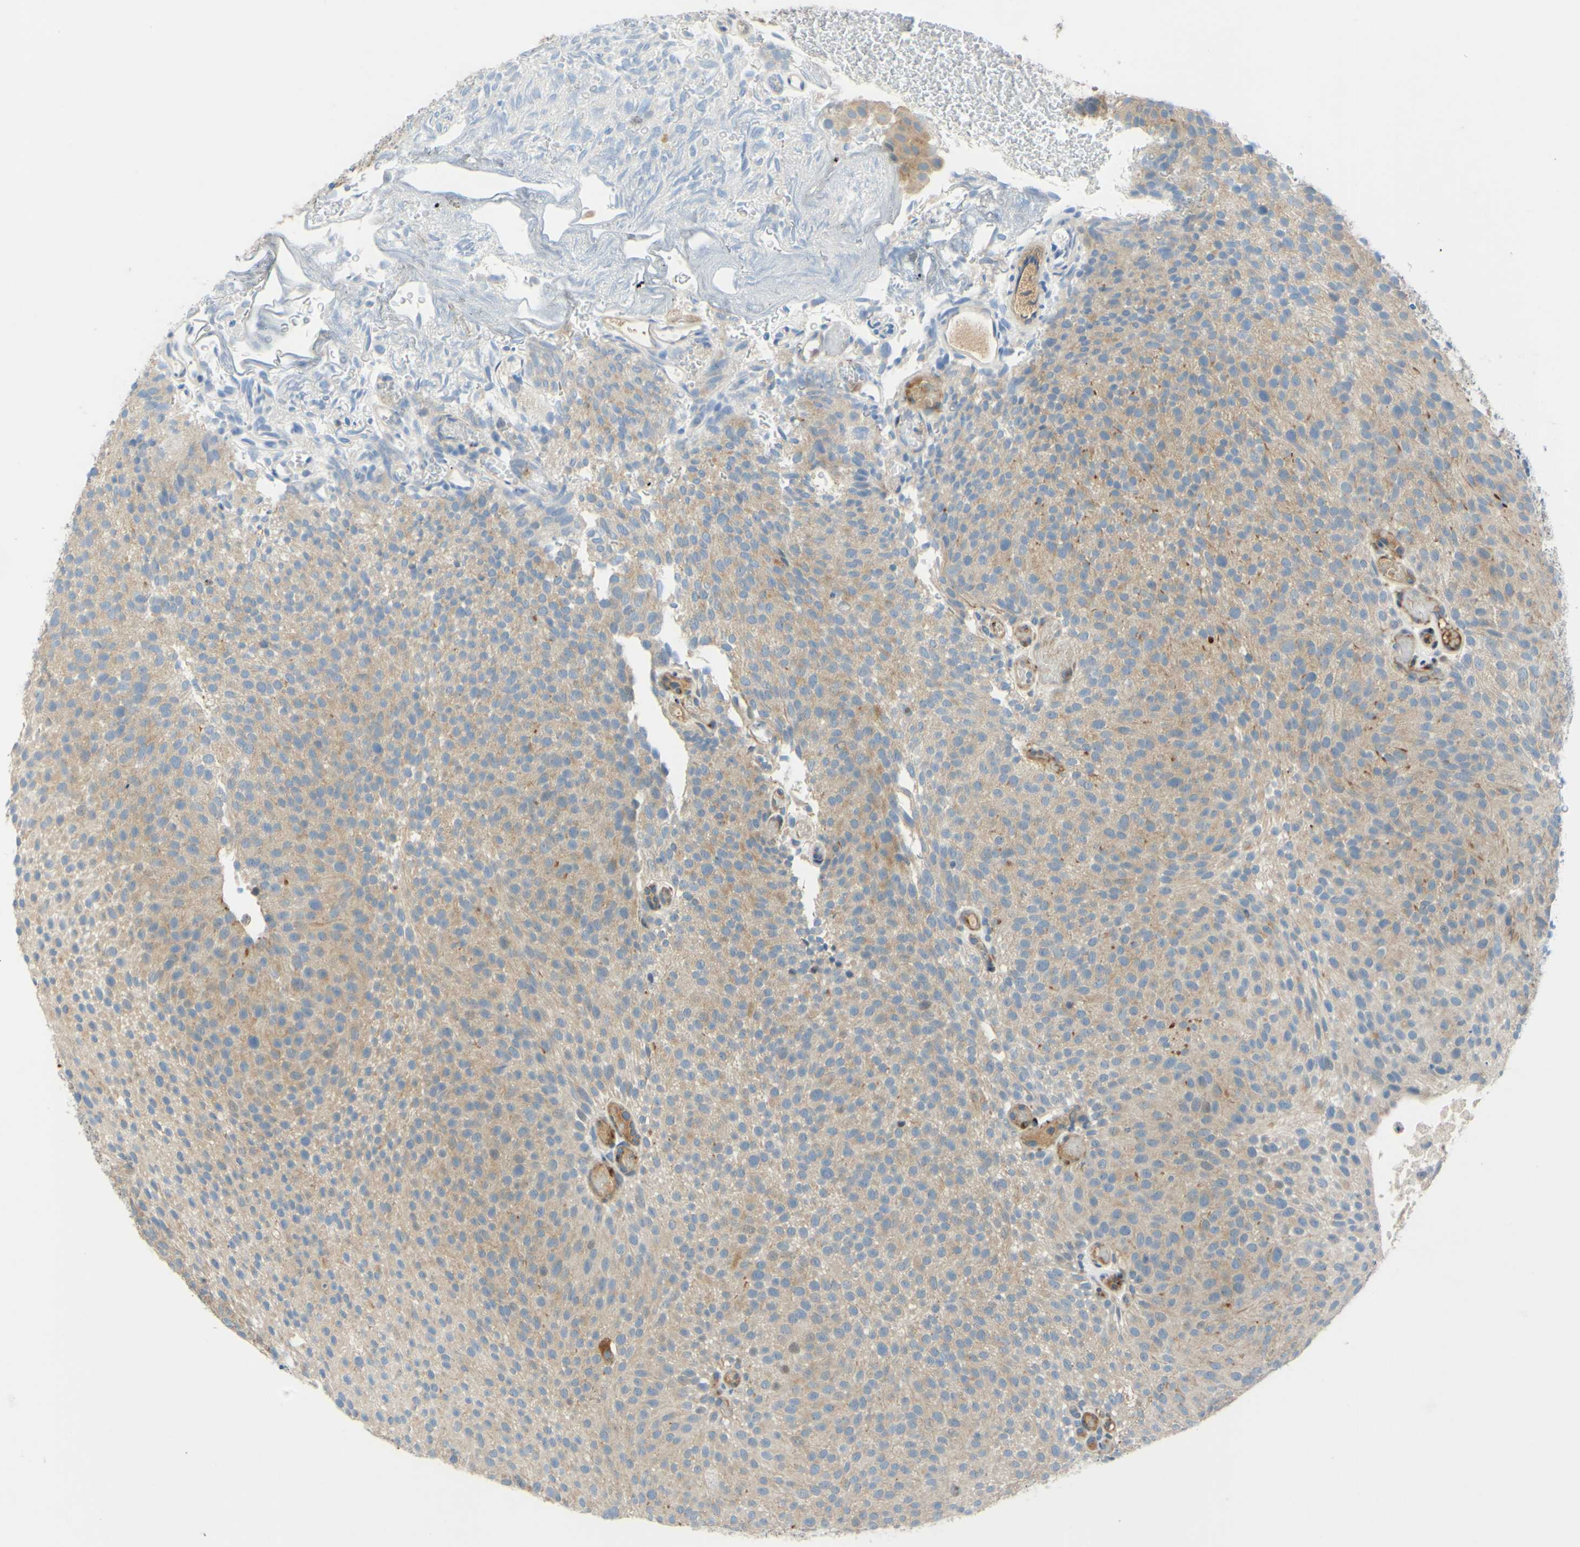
{"staining": {"intensity": "moderate", "quantity": ">75%", "location": "cytoplasmic/membranous"}, "tissue": "urothelial cancer", "cell_type": "Tumor cells", "image_type": "cancer", "snomed": [{"axis": "morphology", "description": "Urothelial carcinoma, Low grade"}, {"axis": "topography", "description": "Urinary bladder"}], "caption": "A high-resolution image shows immunohistochemistry staining of urothelial cancer, which reveals moderate cytoplasmic/membranous expression in approximately >75% of tumor cells.", "gene": "ARHGAP1", "patient": {"sex": "male", "age": 78}}